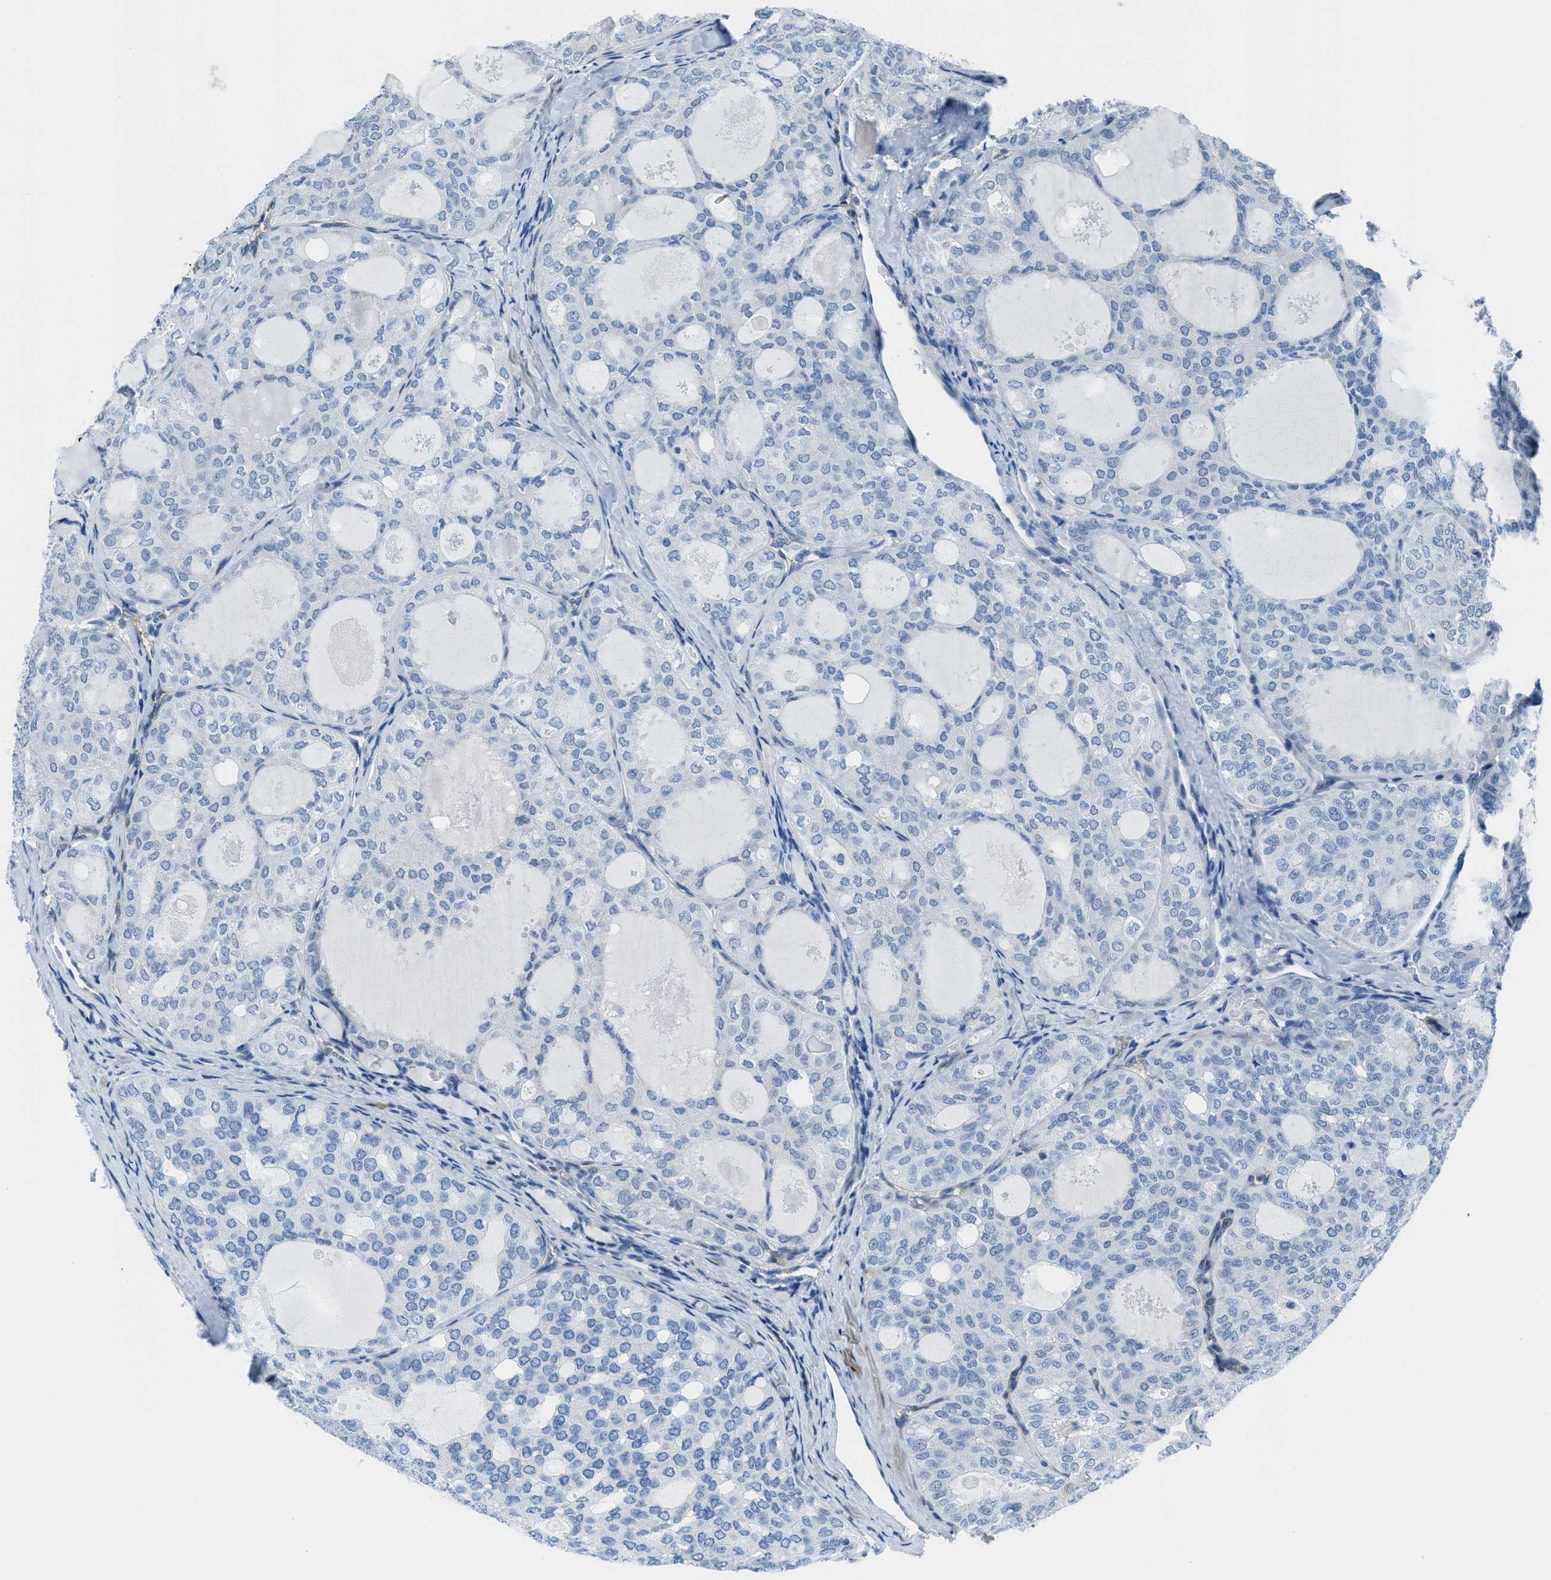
{"staining": {"intensity": "negative", "quantity": "none", "location": "none"}, "tissue": "thyroid cancer", "cell_type": "Tumor cells", "image_type": "cancer", "snomed": [{"axis": "morphology", "description": "Follicular adenoma carcinoma, NOS"}, {"axis": "topography", "description": "Thyroid gland"}], "caption": "Immunohistochemical staining of human thyroid cancer reveals no significant expression in tumor cells.", "gene": "MAPRE2", "patient": {"sex": "male", "age": 75}}